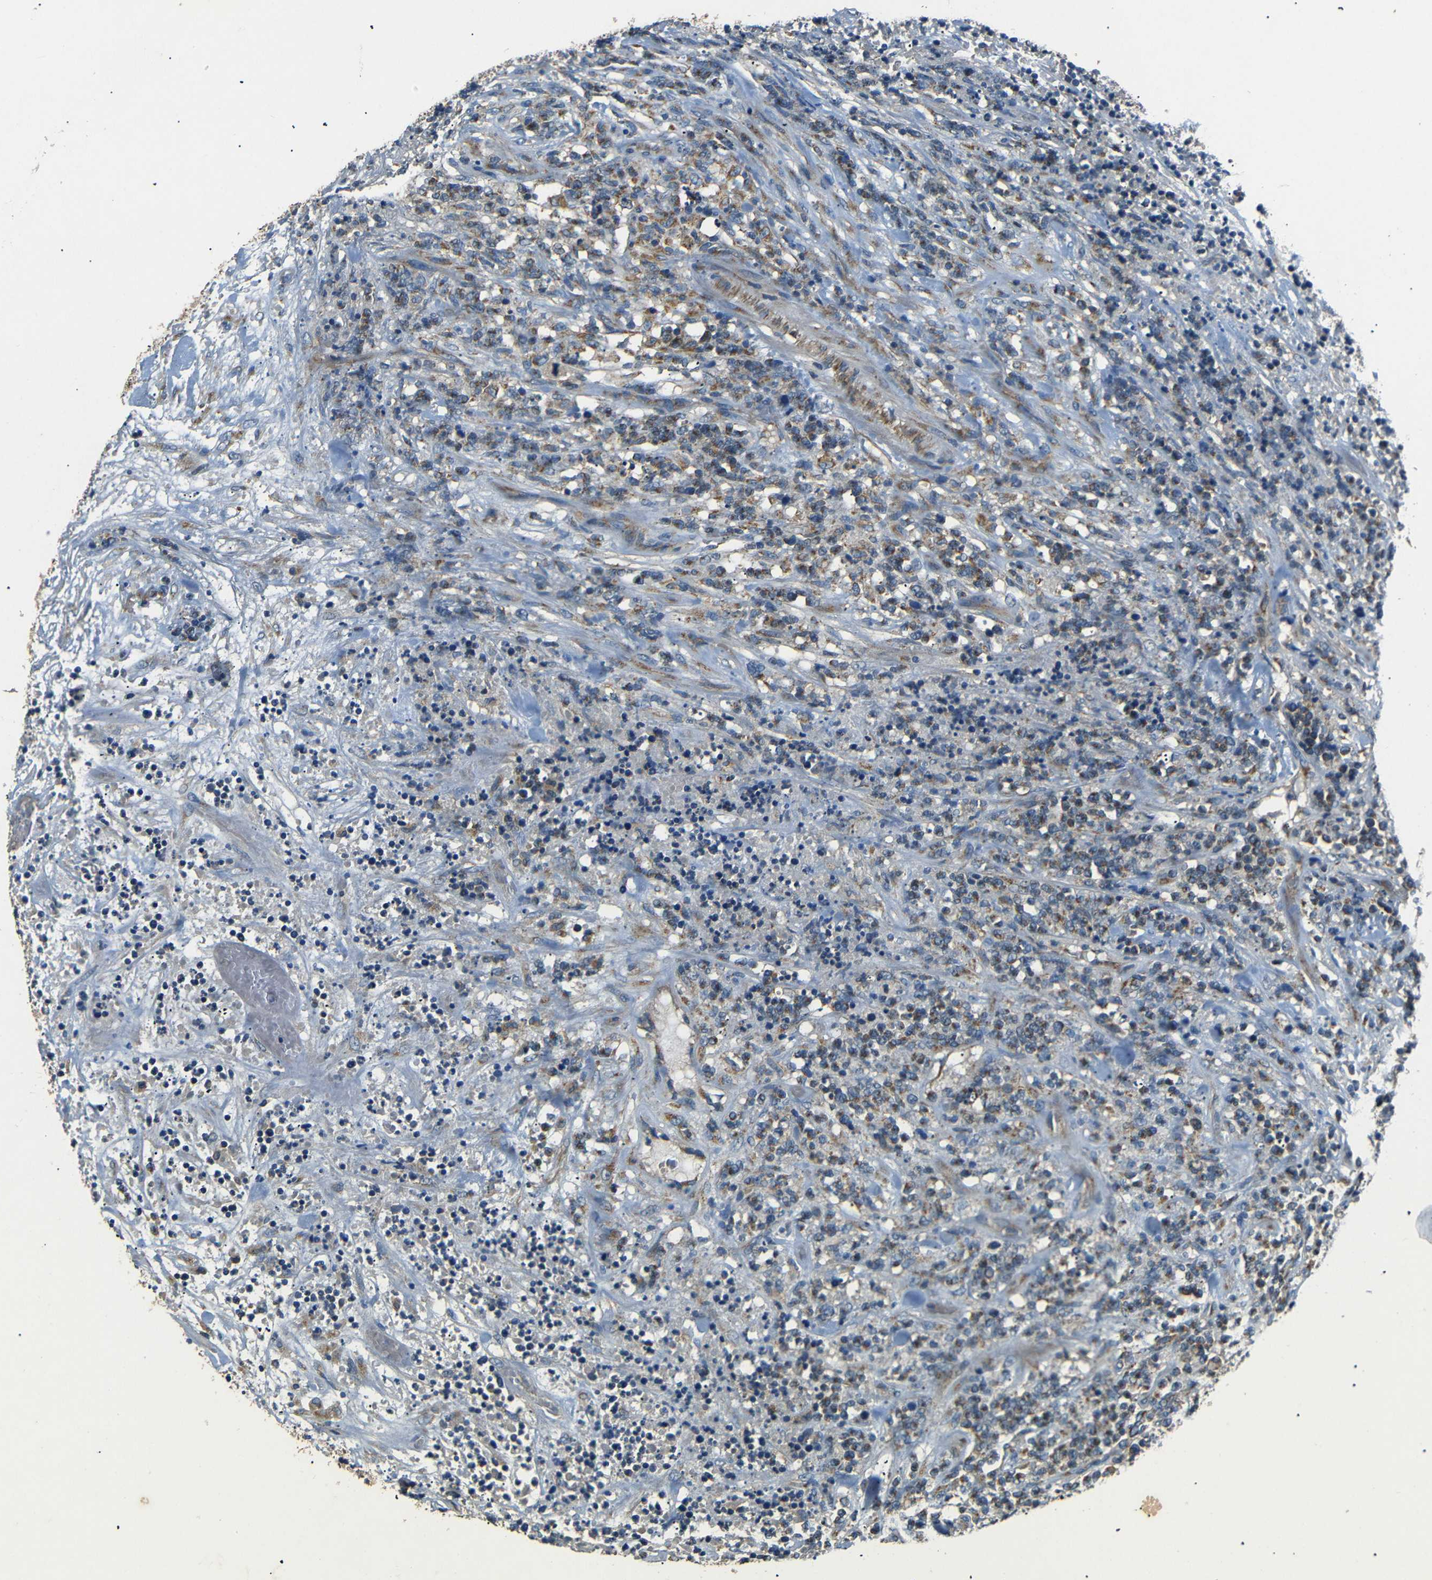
{"staining": {"intensity": "moderate", "quantity": "25%-75%", "location": "cytoplasmic/membranous"}, "tissue": "lymphoma", "cell_type": "Tumor cells", "image_type": "cancer", "snomed": [{"axis": "morphology", "description": "Malignant lymphoma, non-Hodgkin's type, High grade"}, {"axis": "topography", "description": "Soft tissue"}], "caption": "Human lymphoma stained for a protein (brown) displays moderate cytoplasmic/membranous positive positivity in approximately 25%-75% of tumor cells.", "gene": "NETO2", "patient": {"sex": "male", "age": 18}}